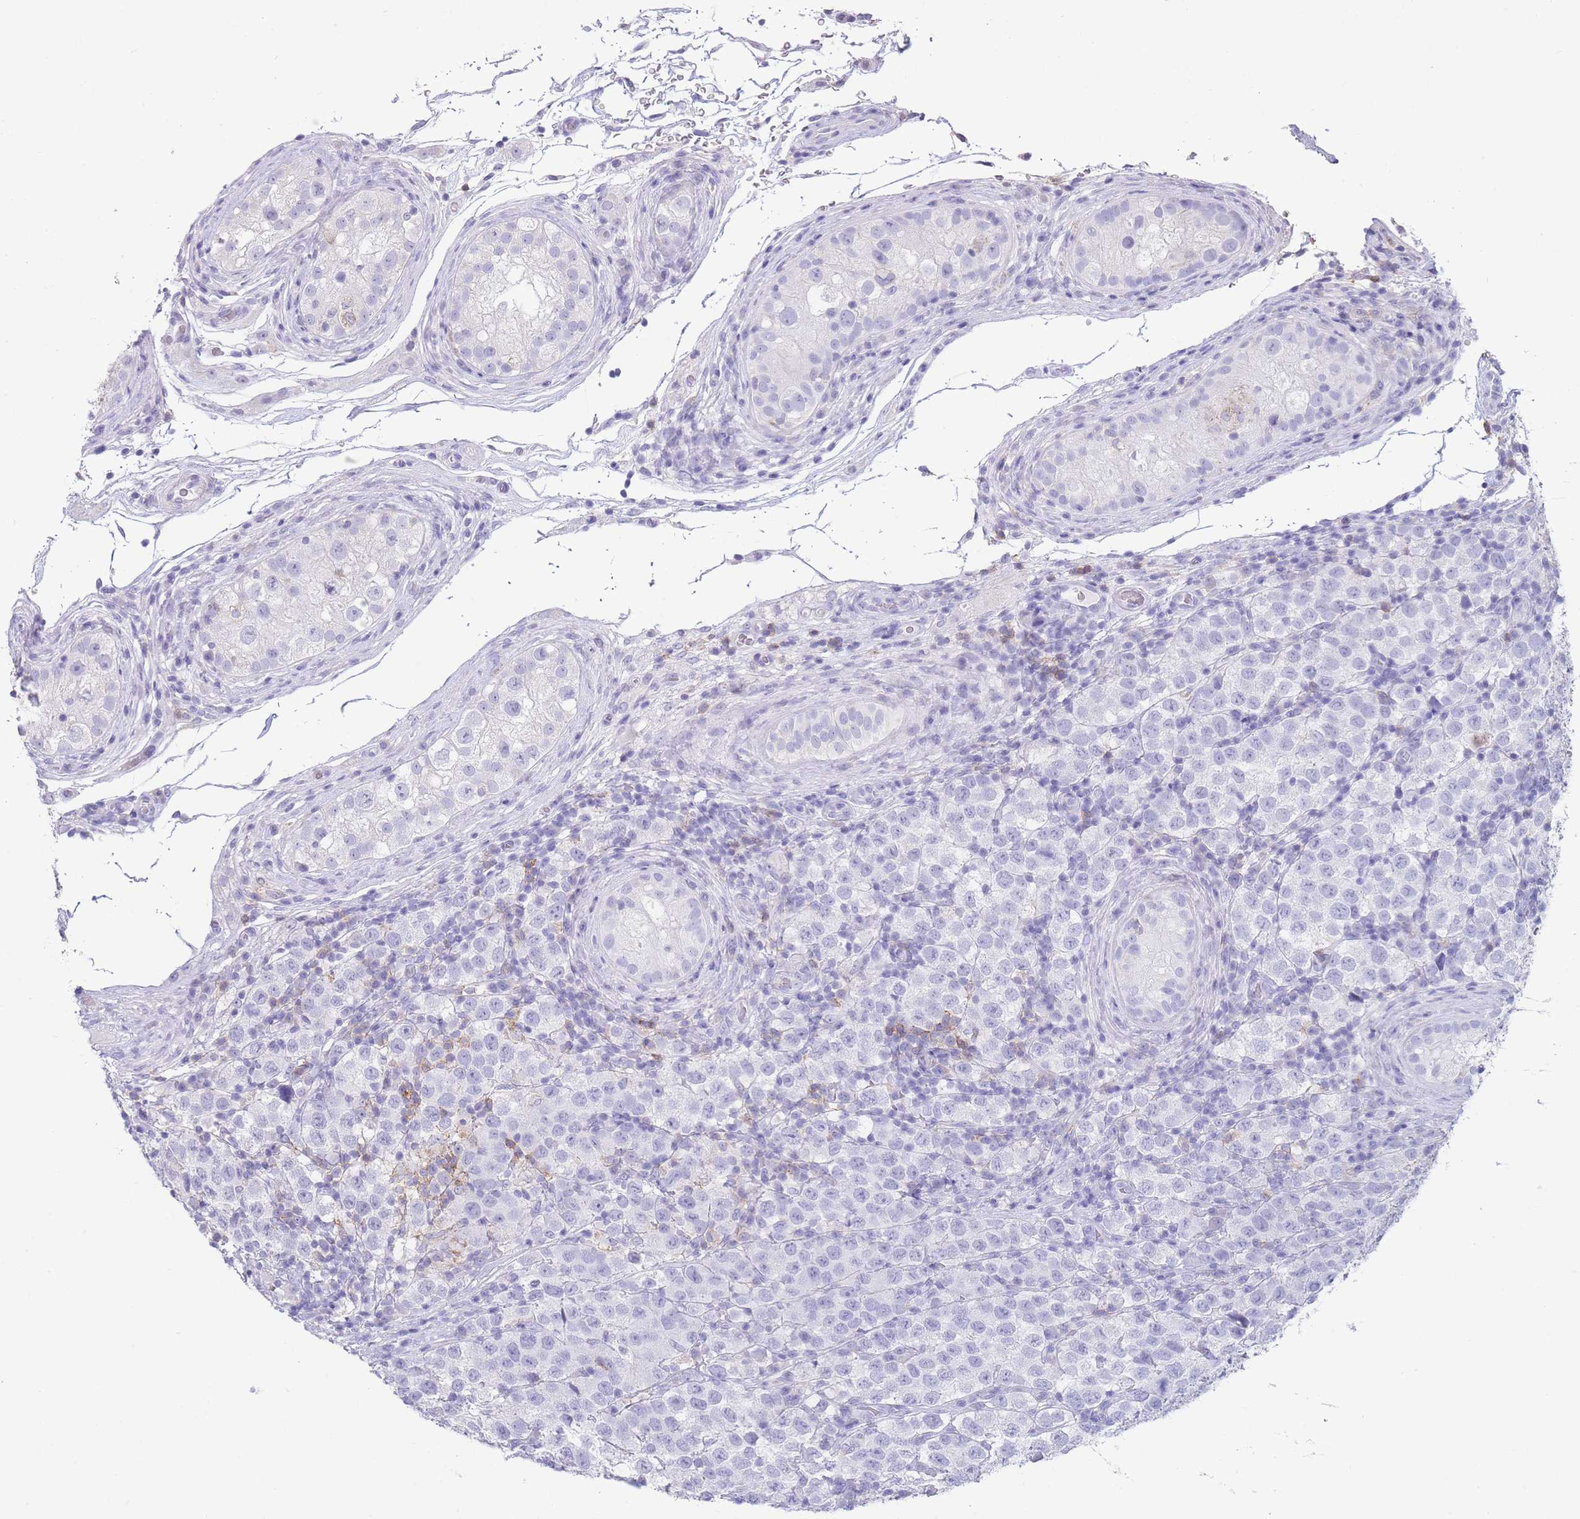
{"staining": {"intensity": "negative", "quantity": "none", "location": "none"}, "tissue": "testis cancer", "cell_type": "Tumor cells", "image_type": "cancer", "snomed": [{"axis": "morphology", "description": "Seminoma, NOS"}, {"axis": "topography", "description": "Testis"}], "caption": "DAB (3,3'-diaminobenzidine) immunohistochemical staining of human testis seminoma shows no significant staining in tumor cells. (DAB (3,3'-diaminobenzidine) immunohistochemistry visualized using brightfield microscopy, high magnification).", "gene": "CD37", "patient": {"sex": "male", "age": 34}}